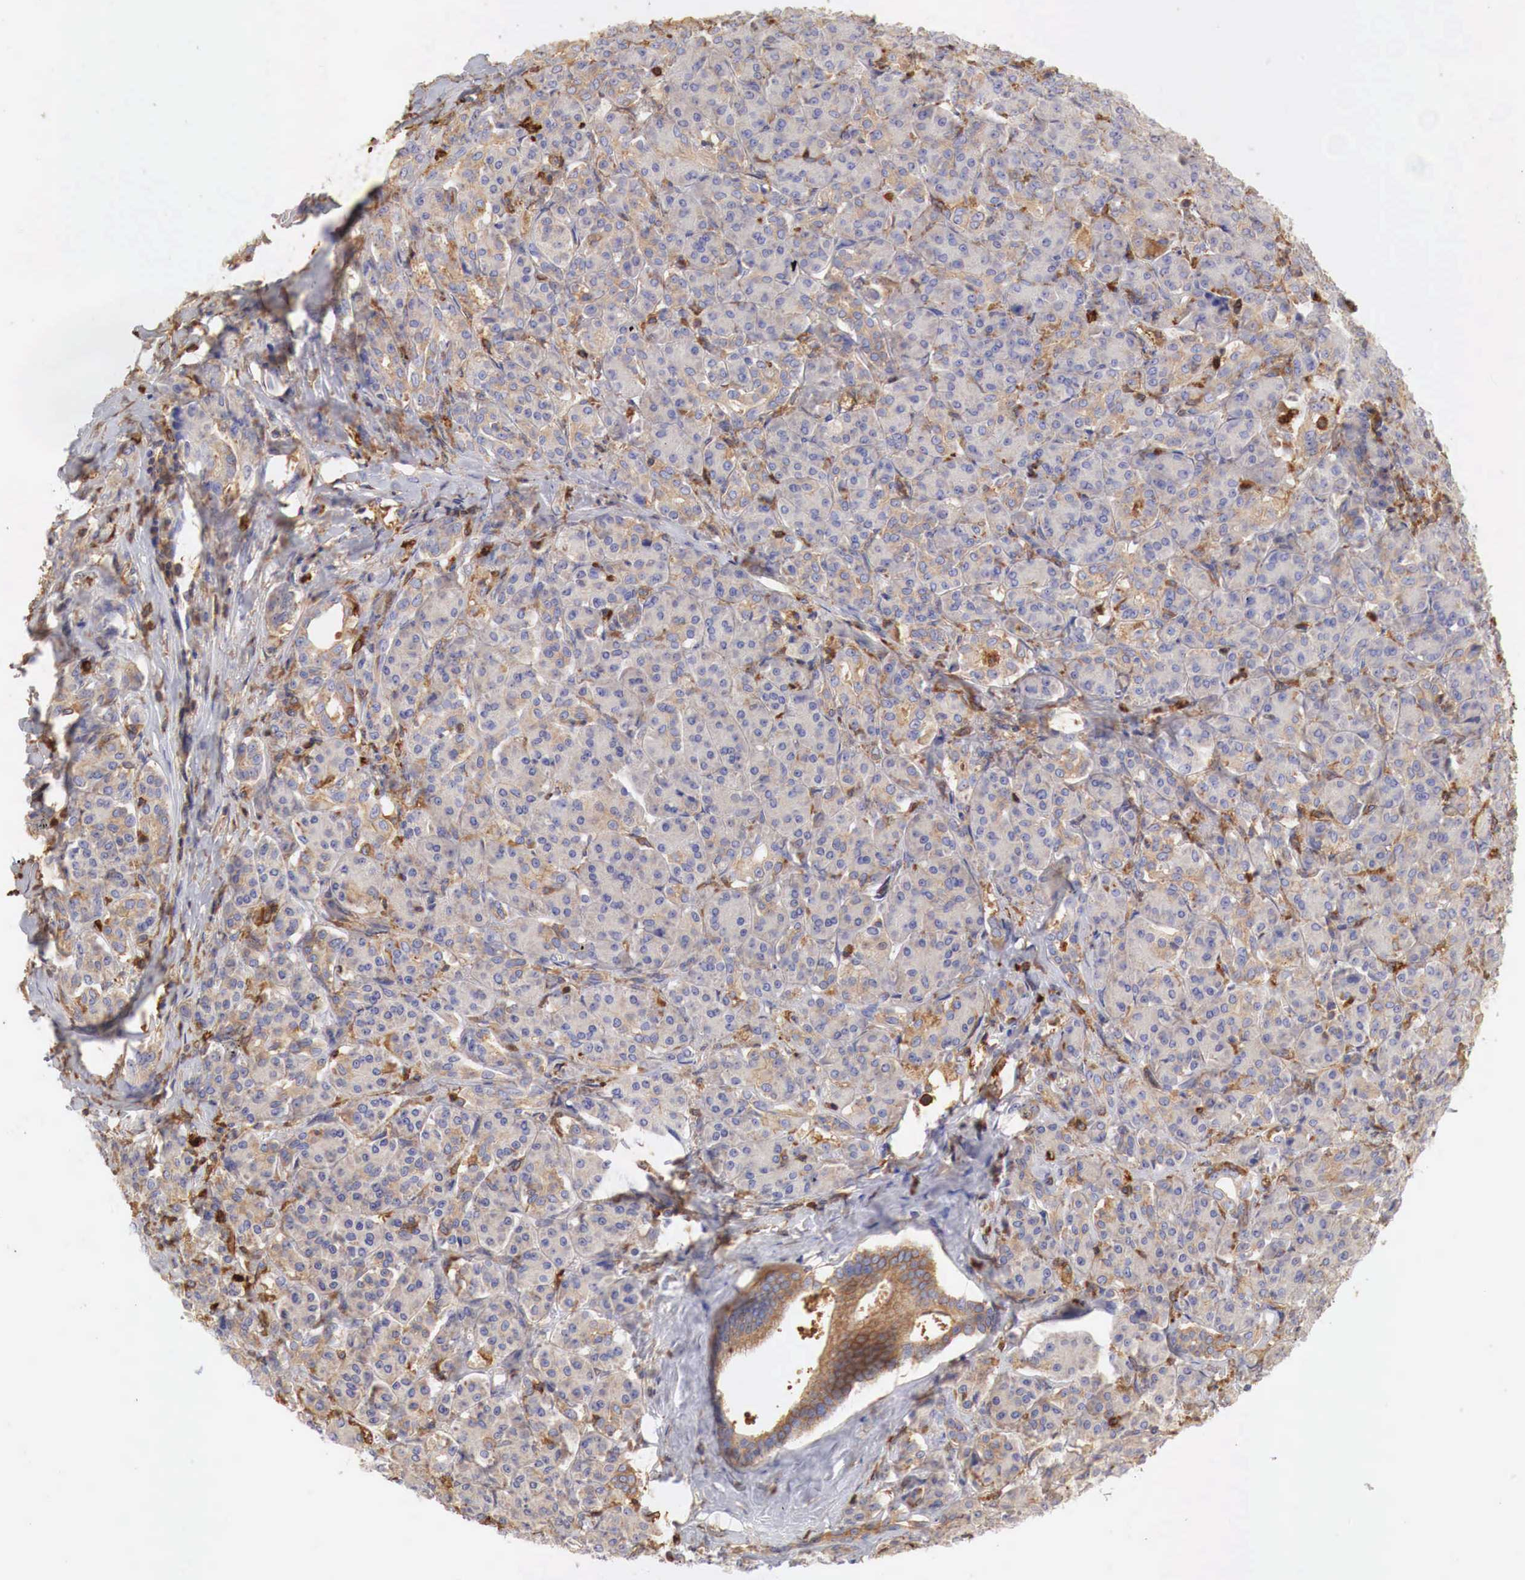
{"staining": {"intensity": "moderate", "quantity": "<25%", "location": "cytoplasmic/membranous"}, "tissue": "pancreas", "cell_type": "Exocrine glandular cells", "image_type": "normal", "snomed": [{"axis": "morphology", "description": "Normal tissue, NOS"}, {"axis": "topography", "description": "Lymph node"}, {"axis": "topography", "description": "Pancreas"}], "caption": "Immunohistochemistry (IHC) micrograph of normal pancreas: pancreas stained using immunohistochemistry (IHC) displays low levels of moderate protein expression localized specifically in the cytoplasmic/membranous of exocrine glandular cells, appearing as a cytoplasmic/membranous brown color.", "gene": "G6PD", "patient": {"sex": "male", "age": 59}}